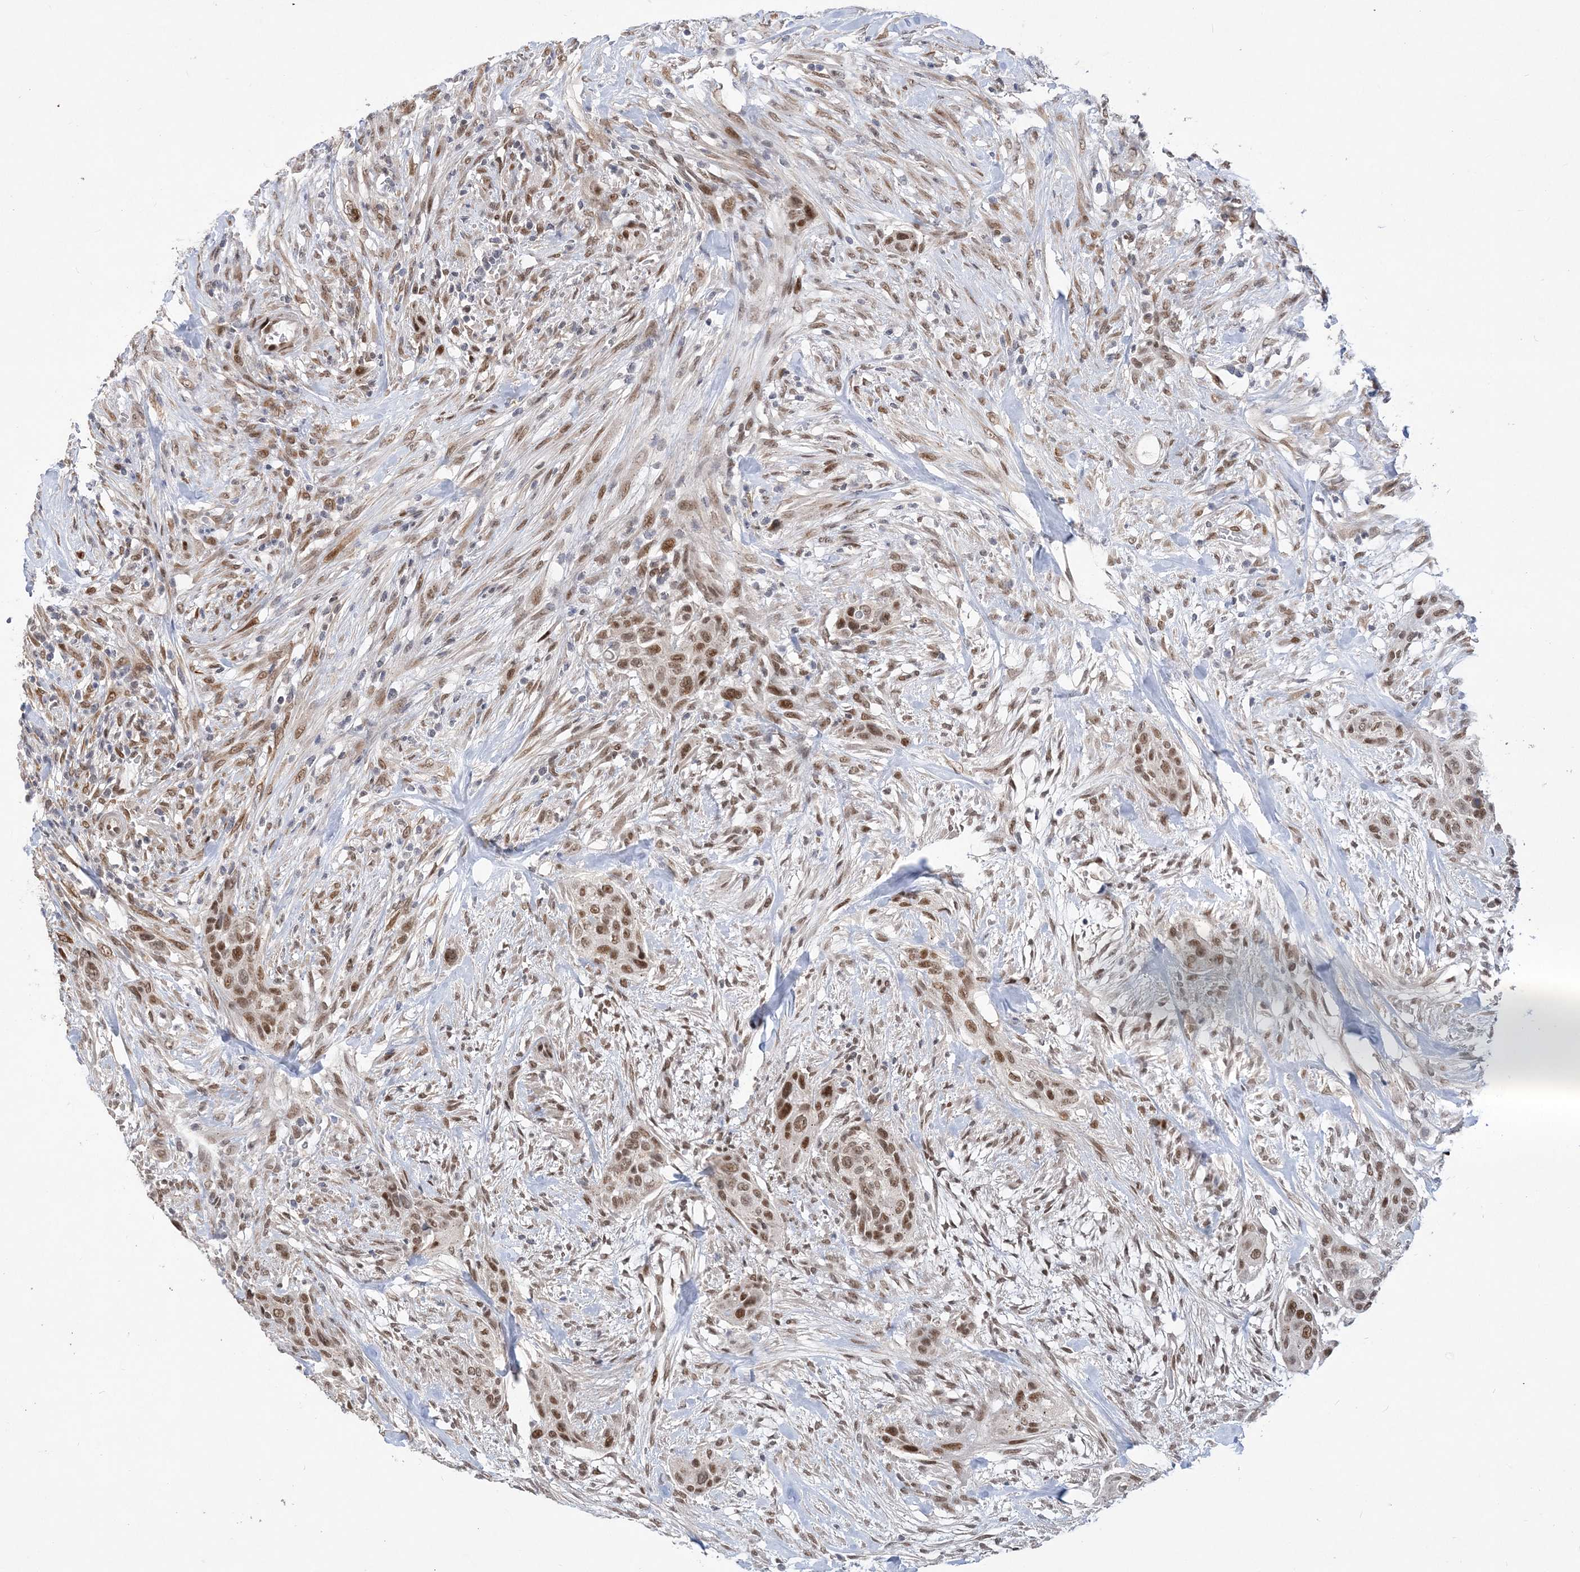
{"staining": {"intensity": "moderate", "quantity": ">75%", "location": "nuclear"}, "tissue": "urothelial cancer", "cell_type": "Tumor cells", "image_type": "cancer", "snomed": [{"axis": "morphology", "description": "Urothelial carcinoma, High grade"}, {"axis": "topography", "description": "Urinary bladder"}], "caption": "Urothelial cancer stained for a protein (brown) exhibits moderate nuclear positive expression in approximately >75% of tumor cells.", "gene": "WAC", "patient": {"sex": "male", "age": 35}}